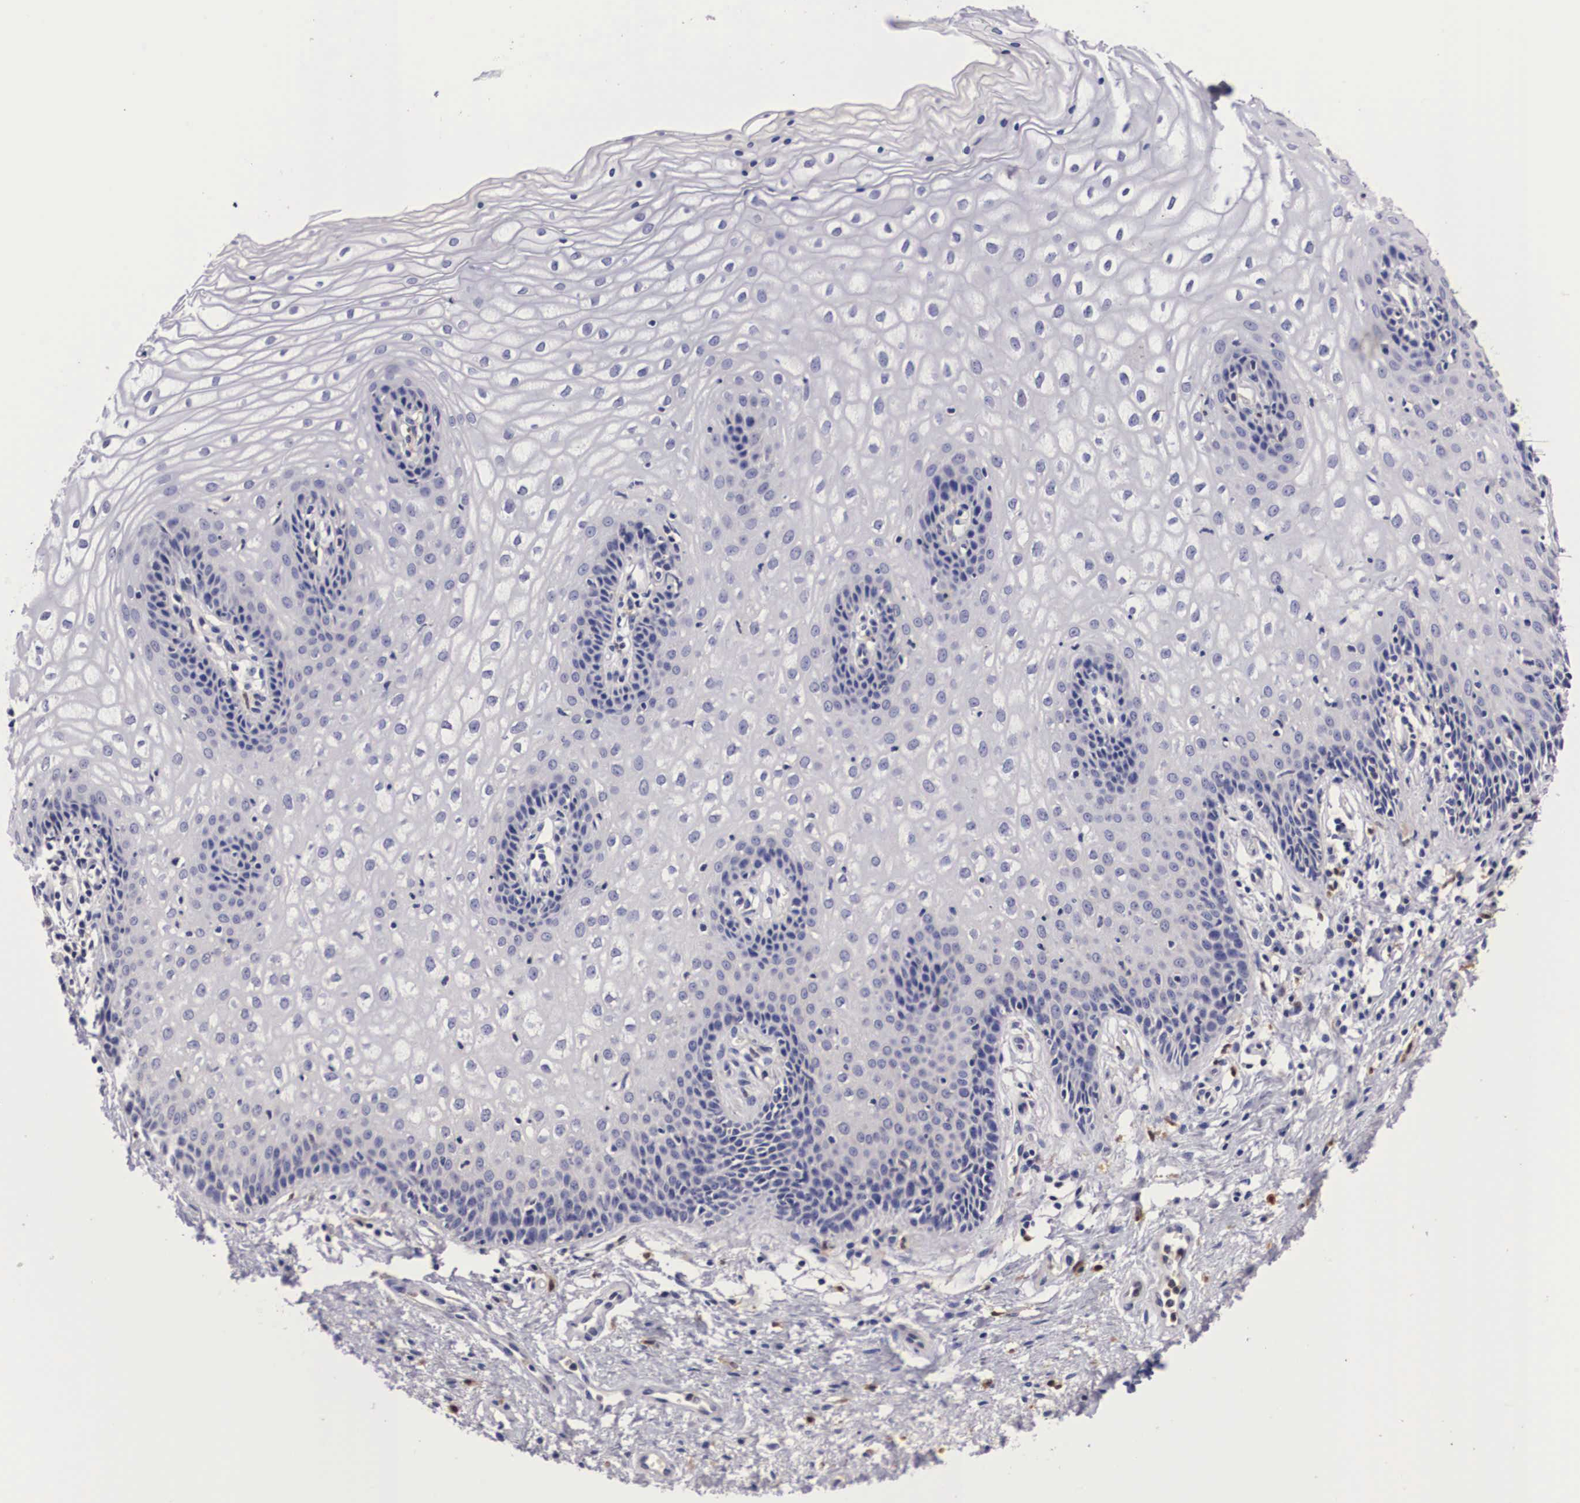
{"staining": {"intensity": "negative", "quantity": "none", "location": "none"}, "tissue": "vagina", "cell_type": "Squamous epithelial cells", "image_type": "normal", "snomed": [{"axis": "morphology", "description": "Normal tissue, NOS"}, {"axis": "topography", "description": "Vagina"}], "caption": "Immunohistochemistry of normal human vagina displays no expression in squamous epithelial cells.", "gene": "RENBP", "patient": {"sex": "female", "age": 34}}